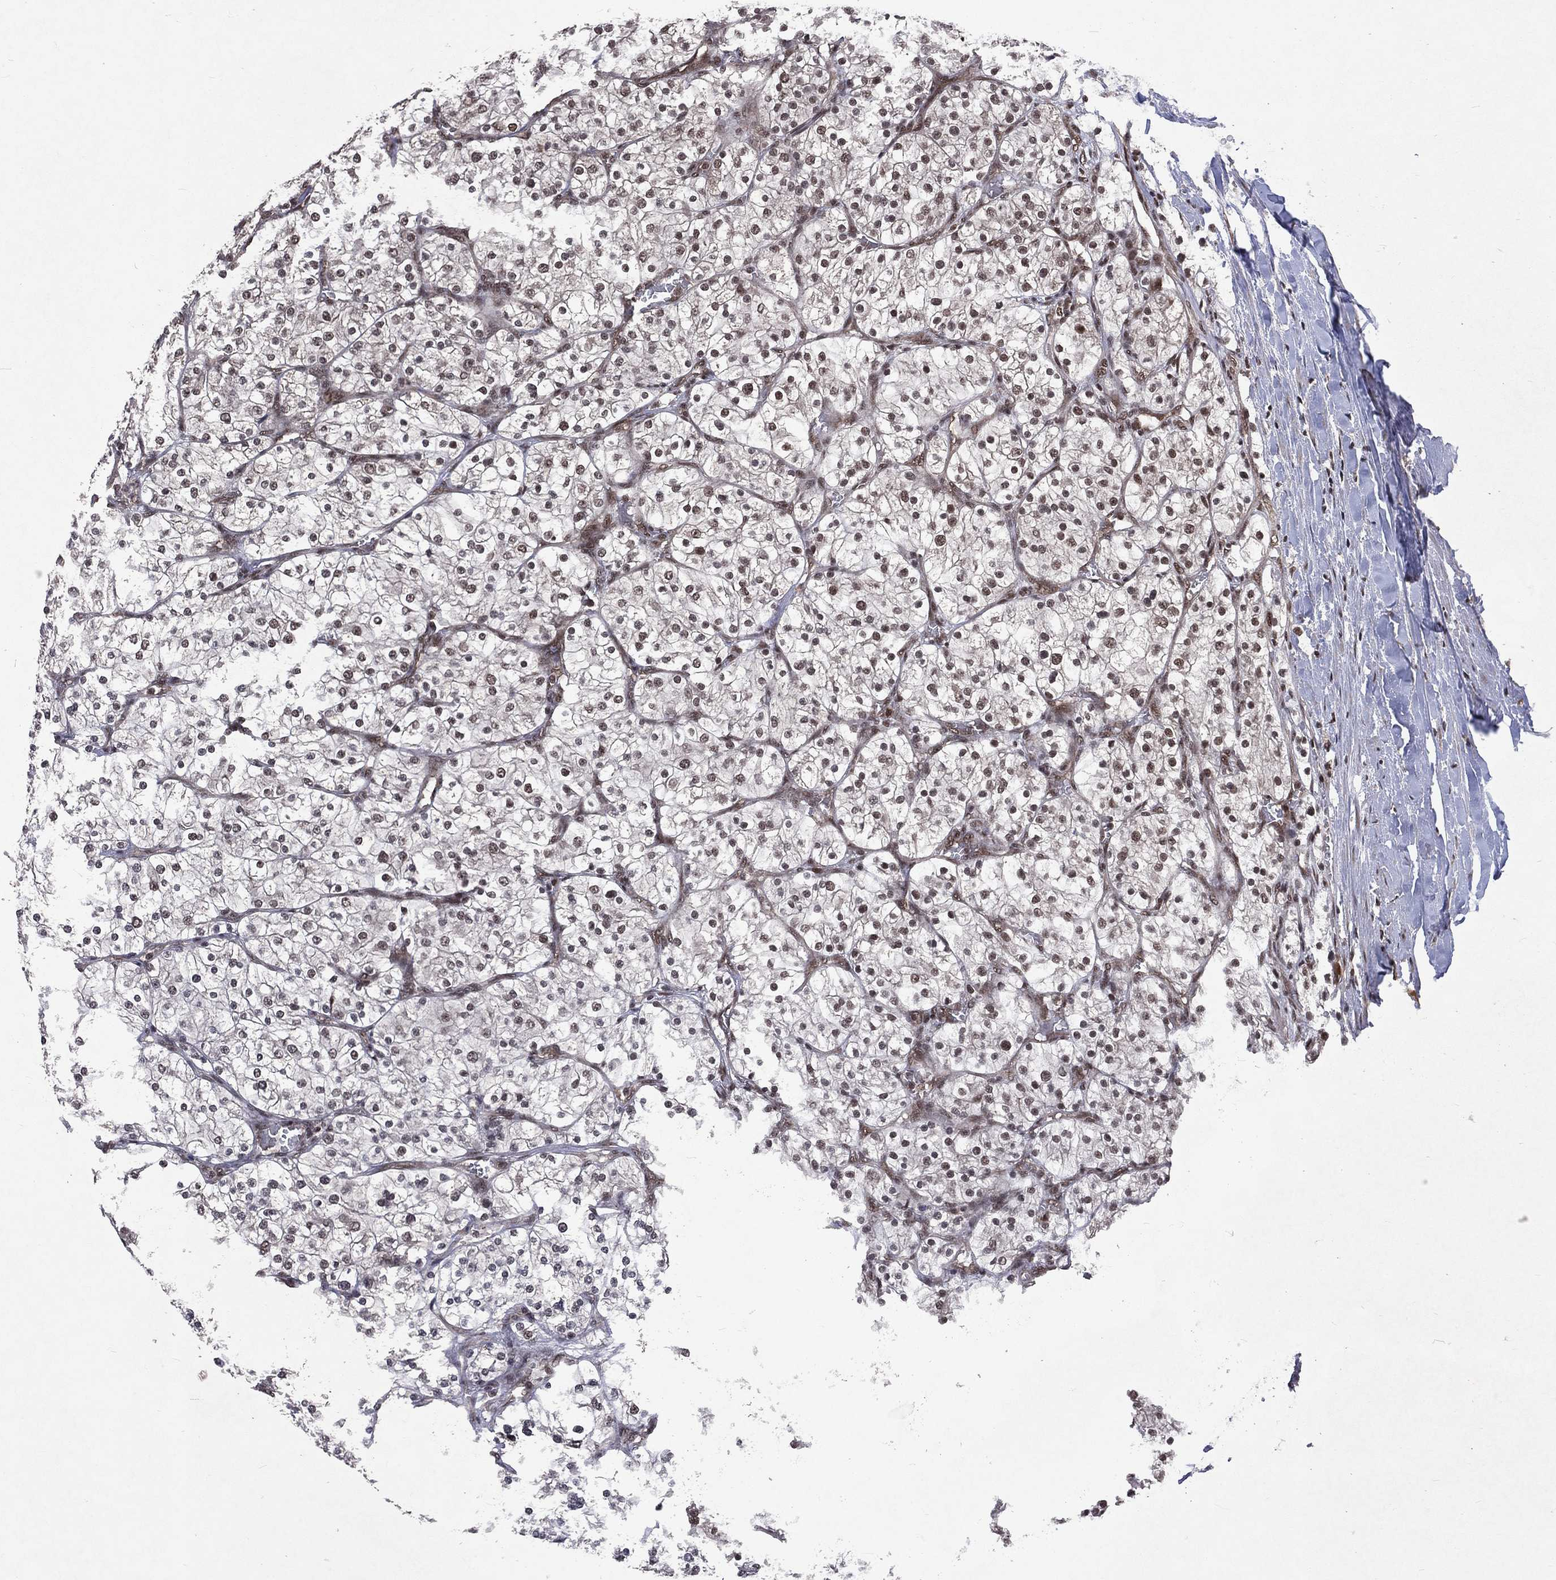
{"staining": {"intensity": "negative", "quantity": "none", "location": "none"}, "tissue": "renal cancer", "cell_type": "Tumor cells", "image_type": "cancer", "snomed": [{"axis": "morphology", "description": "Adenocarcinoma, NOS"}, {"axis": "topography", "description": "Kidney"}], "caption": "Immunohistochemistry (IHC) micrograph of neoplastic tissue: renal adenocarcinoma stained with DAB reveals no significant protein staining in tumor cells.", "gene": "DMAP1", "patient": {"sex": "male", "age": 80}}